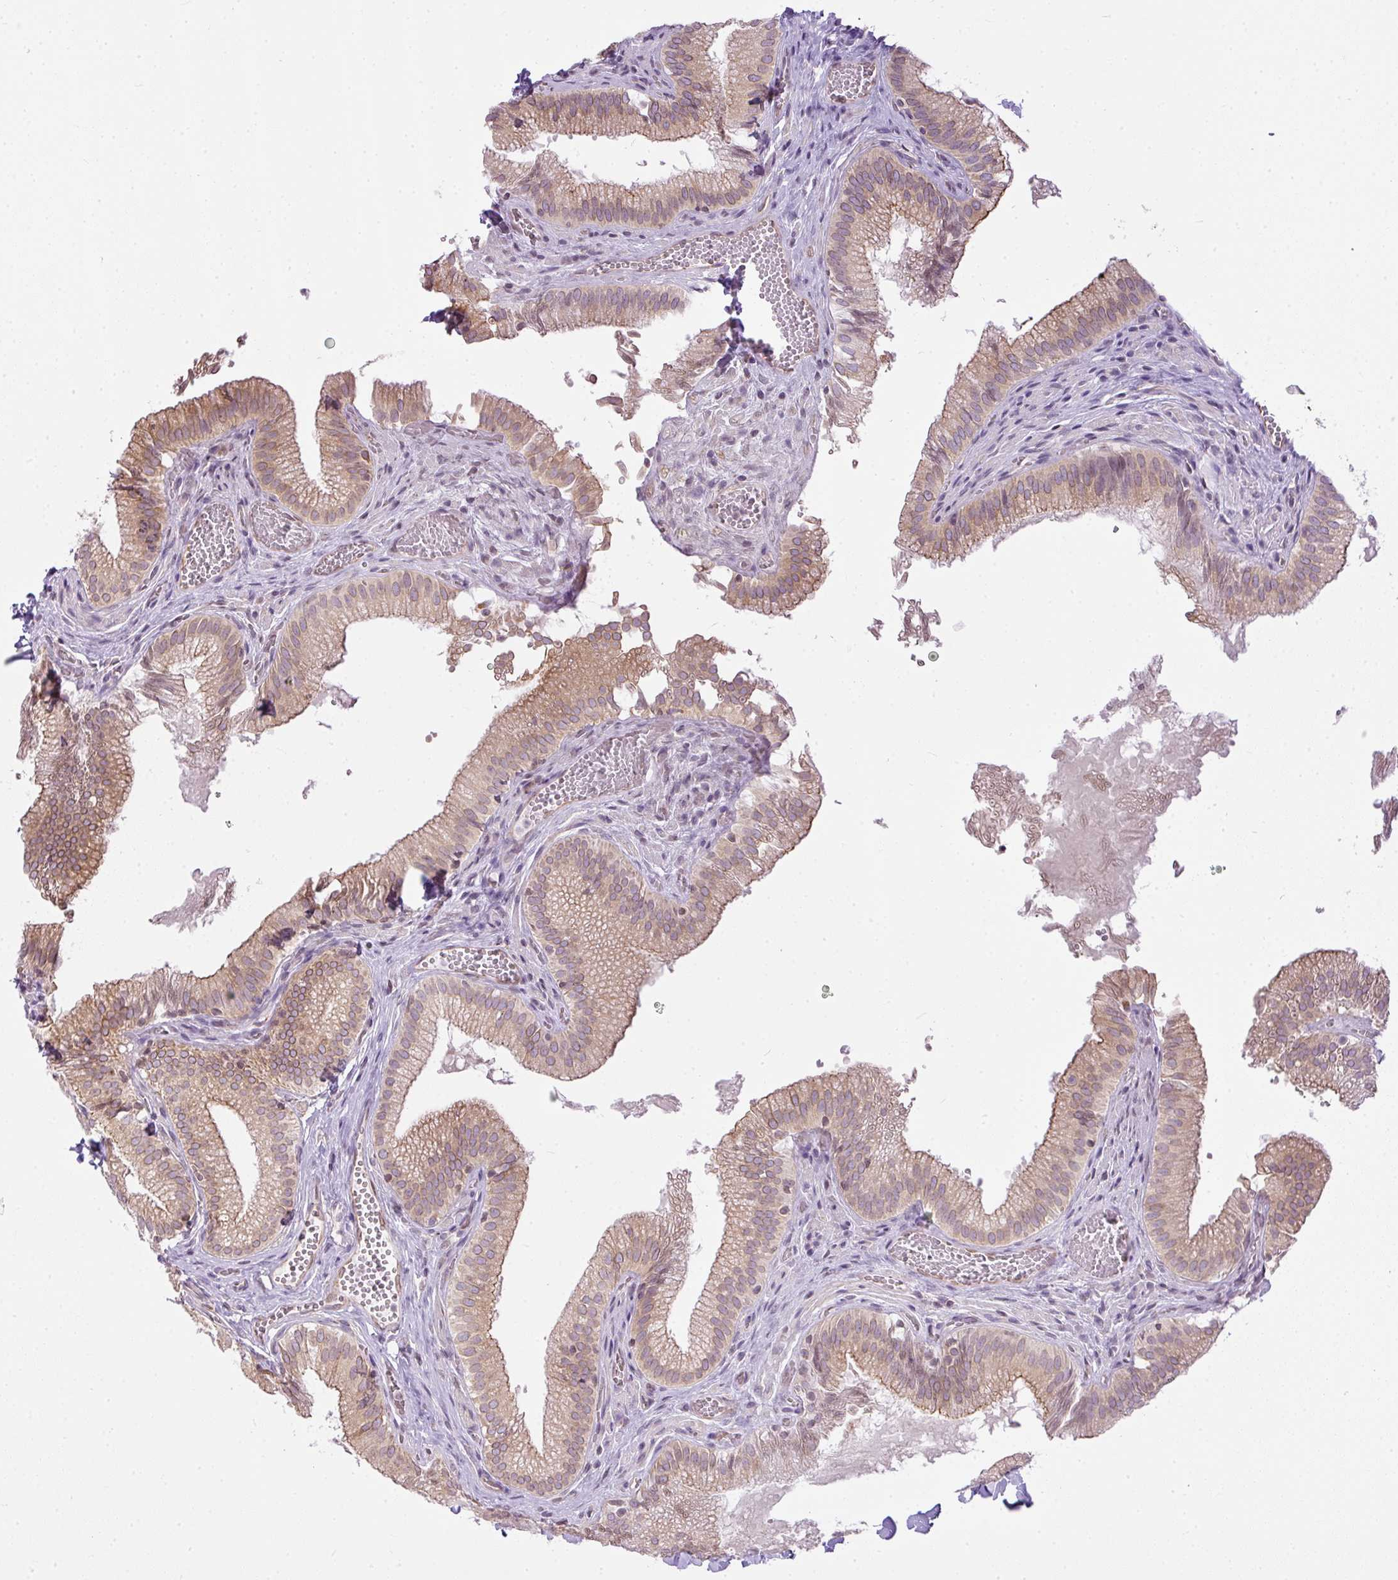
{"staining": {"intensity": "moderate", "quantity": "25%-75%", "location": "cytoplasmic/membranous"}, "tissue": "gallbladder", "cell_type": "Glandular cells", "image_type": "normal", "snomed": [{"axis": "morphology", "description": "Normal tissue, NOS"}, {"axis": "topography", "description": "Gallbladder"}, {"axis": "topography", "description": "Peripheral nerve tissue"}], "caption": "Moderate cytoplasmic/membranous staining is appreciated in about 25%-75% of glandular cells in benign gallbladder.", "gene": "COX18", "patient": {"sex": "male", "age": 17}}